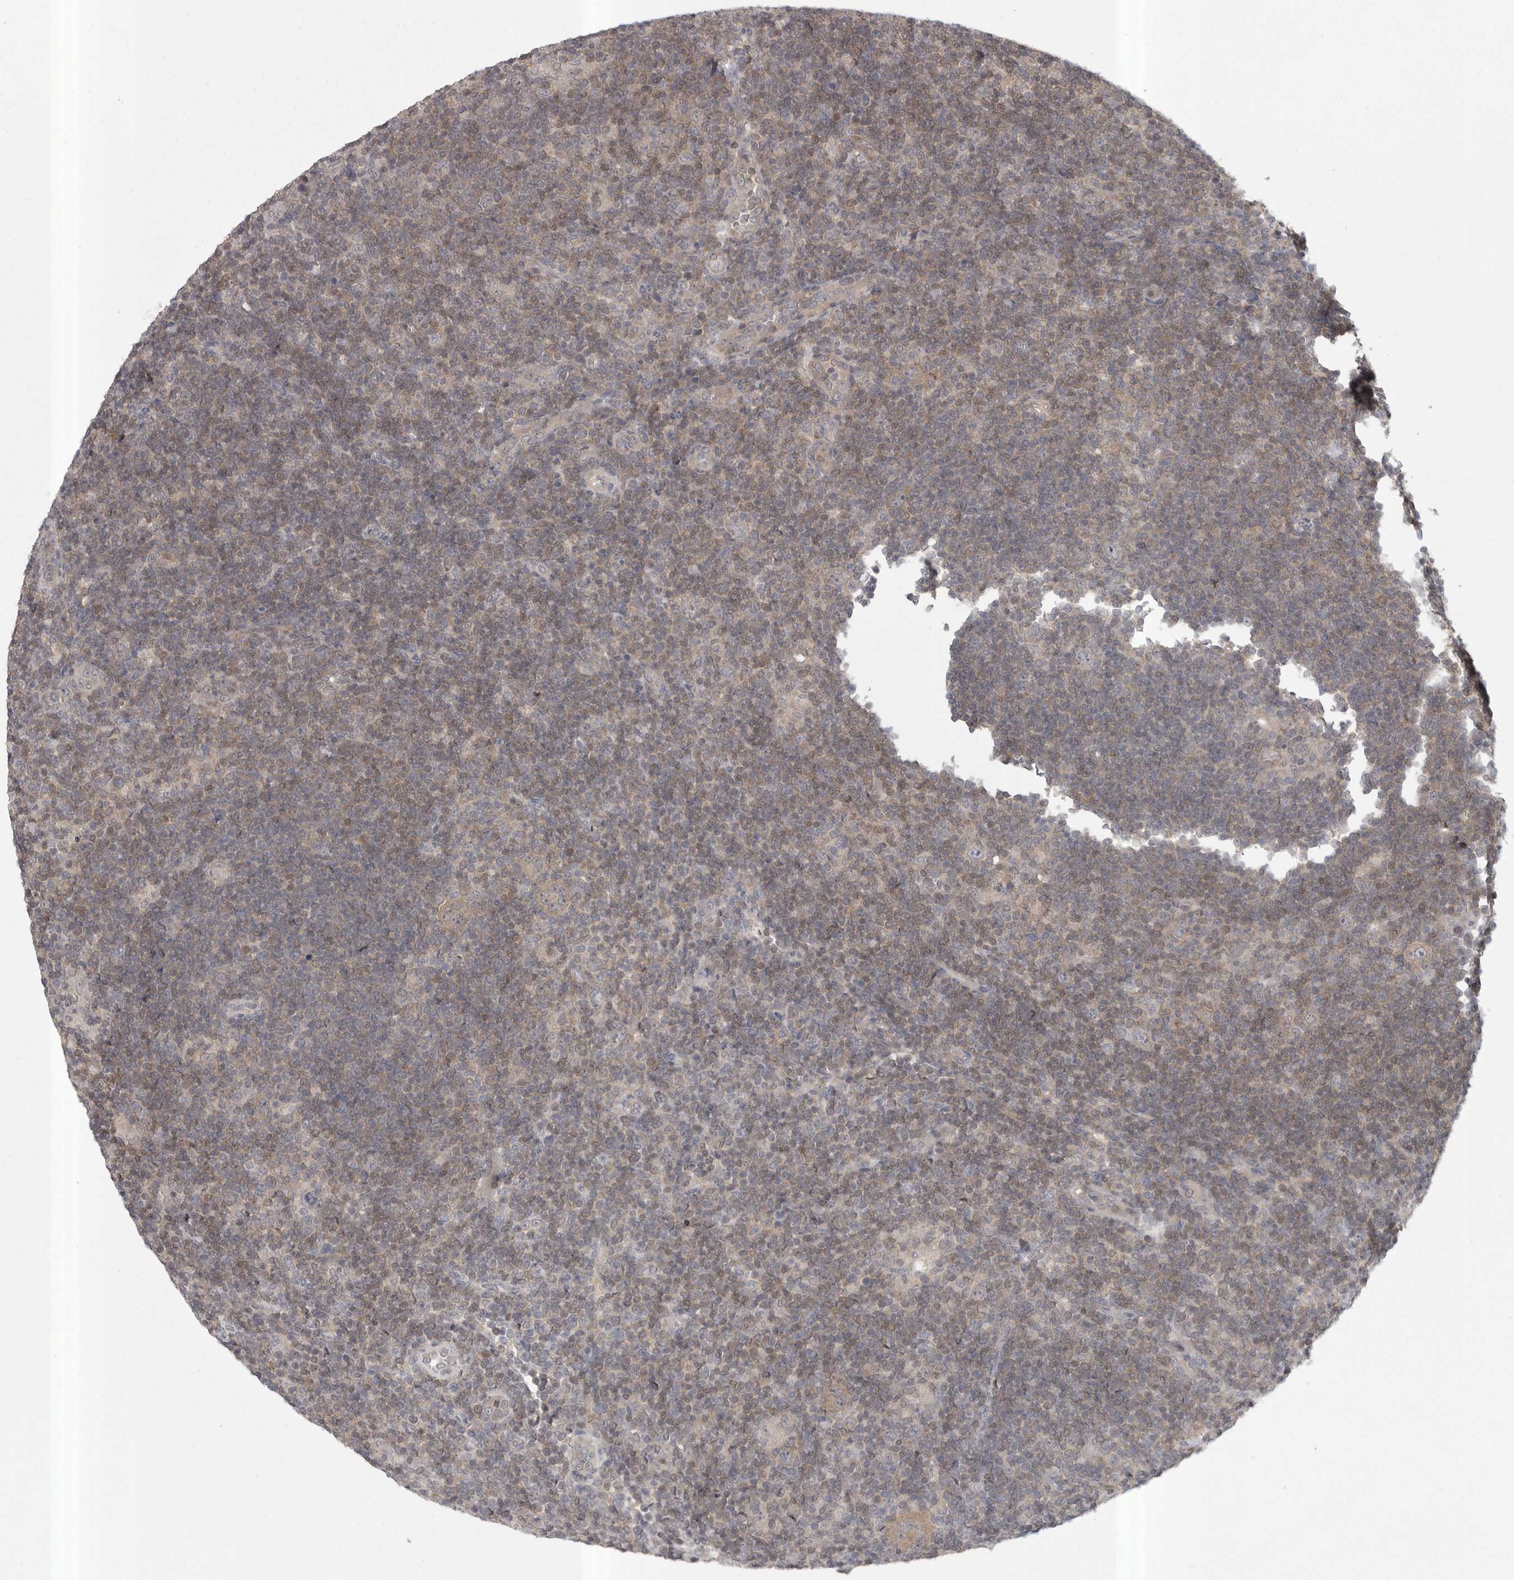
{"staining": {"intensity": "negative", "quantity": "none", "location": "none"}, "tissue": "lymphoma", "cell_type": "Tumor cells", "image_type": "cancer", "snomed": [{"axis": "morphology", "description": "Hodgkin's disease, NOS"}, {"axis": "topography", "description": "Lymph node"}], "caption": "A micrograph of human lymphoma is negative for staining in tumor cells.", "gene": "PHF13", "patient": {"sex": "female", "age": 57}}